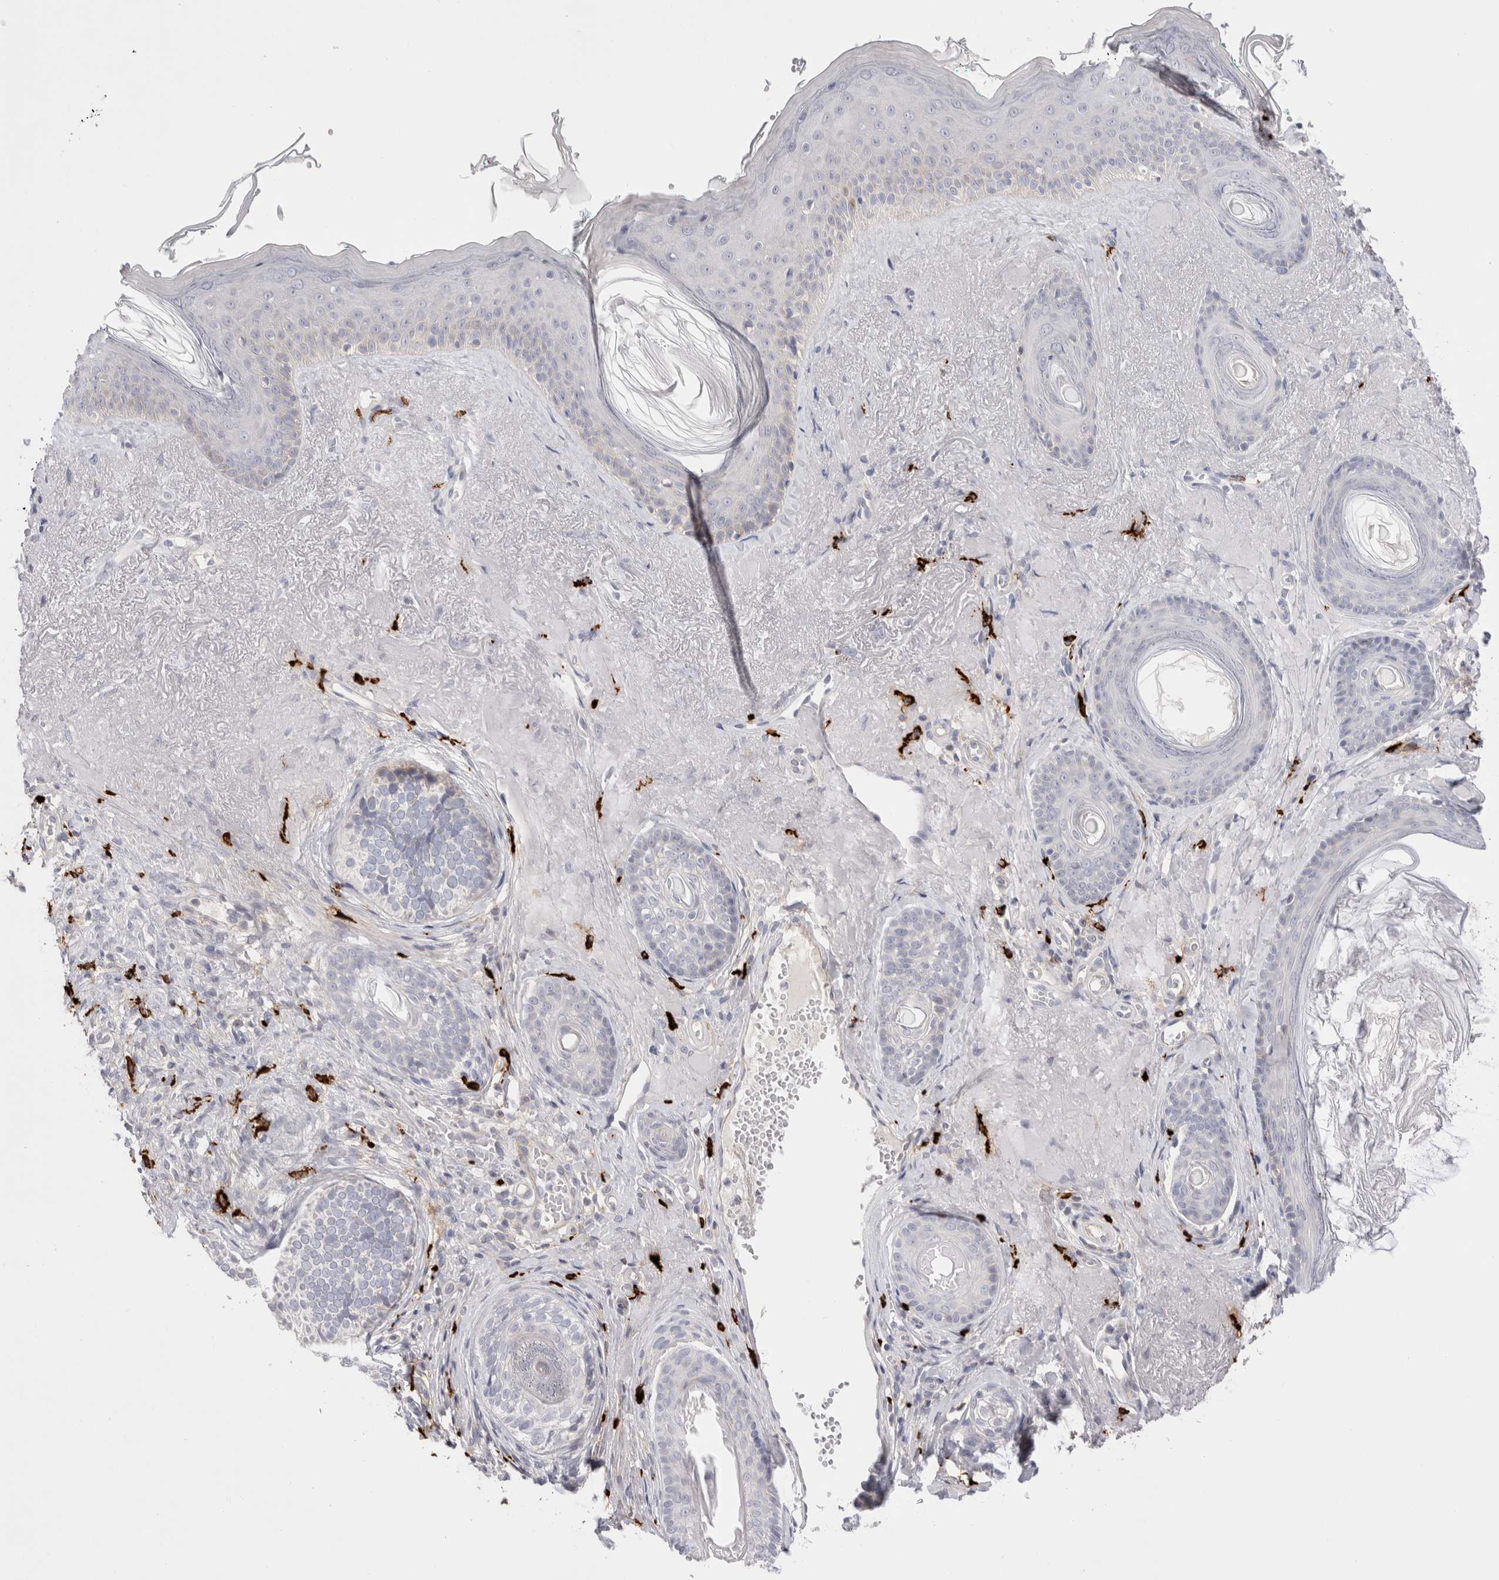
{"staining": {"intensity": "negative", "quantity": "none", "location": "none"}, "tissue": "skin cancer", "cell_type": "Tumor cells", "image_type": "cancer", "snomed": [{"axis": "morphology", "description": "Basal cell carcinoma"}, {"axis": "topography", "description": "Skin"}], "caption": "High magnification brightfield microscopy of skin cancer stained with DAB (brown) and counterstained with hematoxylin (blue): tumor cells show no significant staining. (Brightfield microscopy of DAB (3,3'-diaminobenzidine) immunohistochemistry (IHC) at high magnification).", "gene": "SPINK2", "patient": {"sex": "male", "age": 62}}